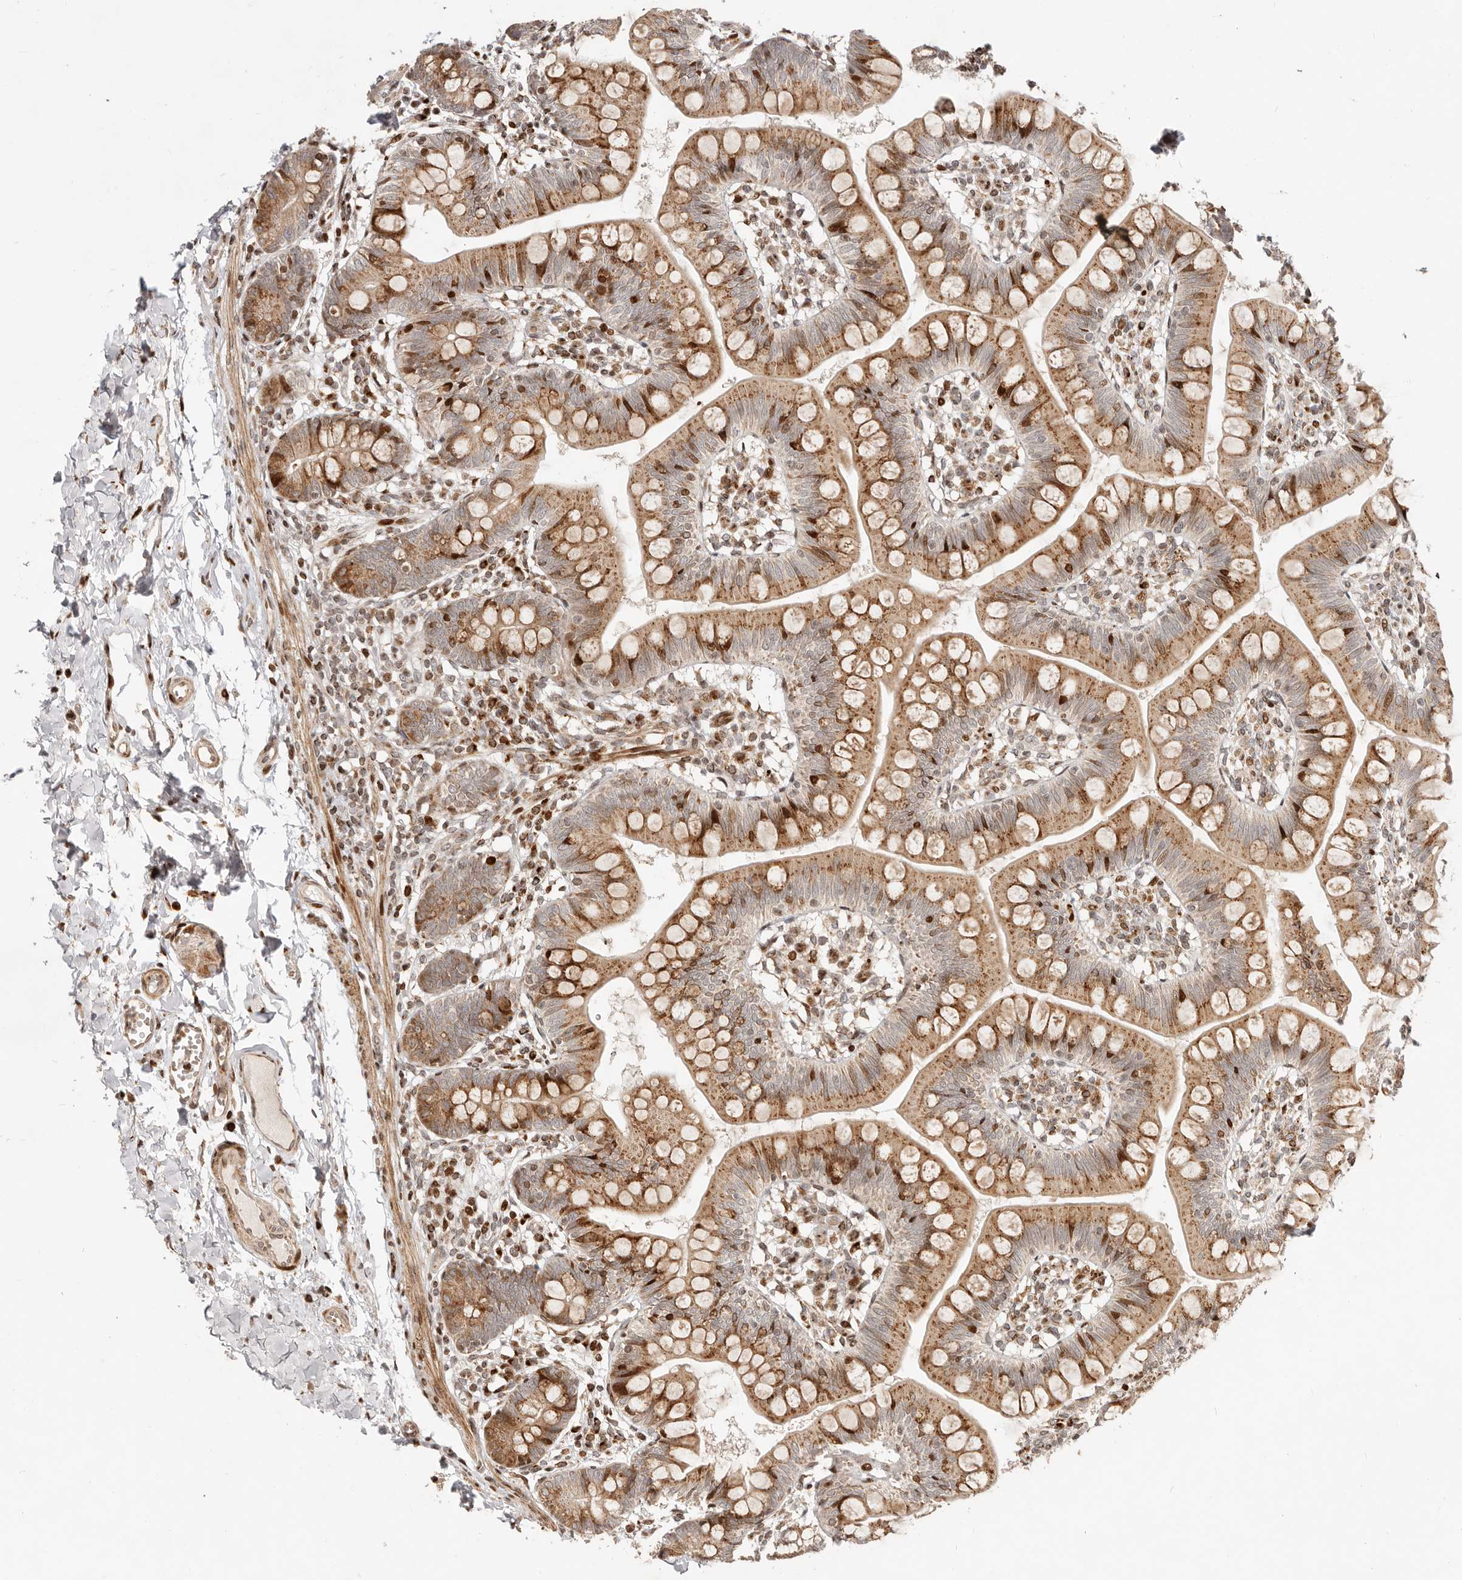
{"staining": {"intensity": "strong", "quantity": ">75%", "location": "cytoplasmic/membranous"}, "tissue": "small intestine", "cell_type": "Glandular cells", "image_type": "normal", "snomed": [{"axis": "morphology", "description": "Normal tissue, NOS"}, {"axis": "topography", "description": "Small intestine"}], "caption": "Immunohistochemical staining of benign human small intestine shows >75% levels of strong cytoplasmic/membranous protein expression in about >75% of glandular cells.", "gene": "TRIM4", "patient": {"sex": "male", "age": 7}}